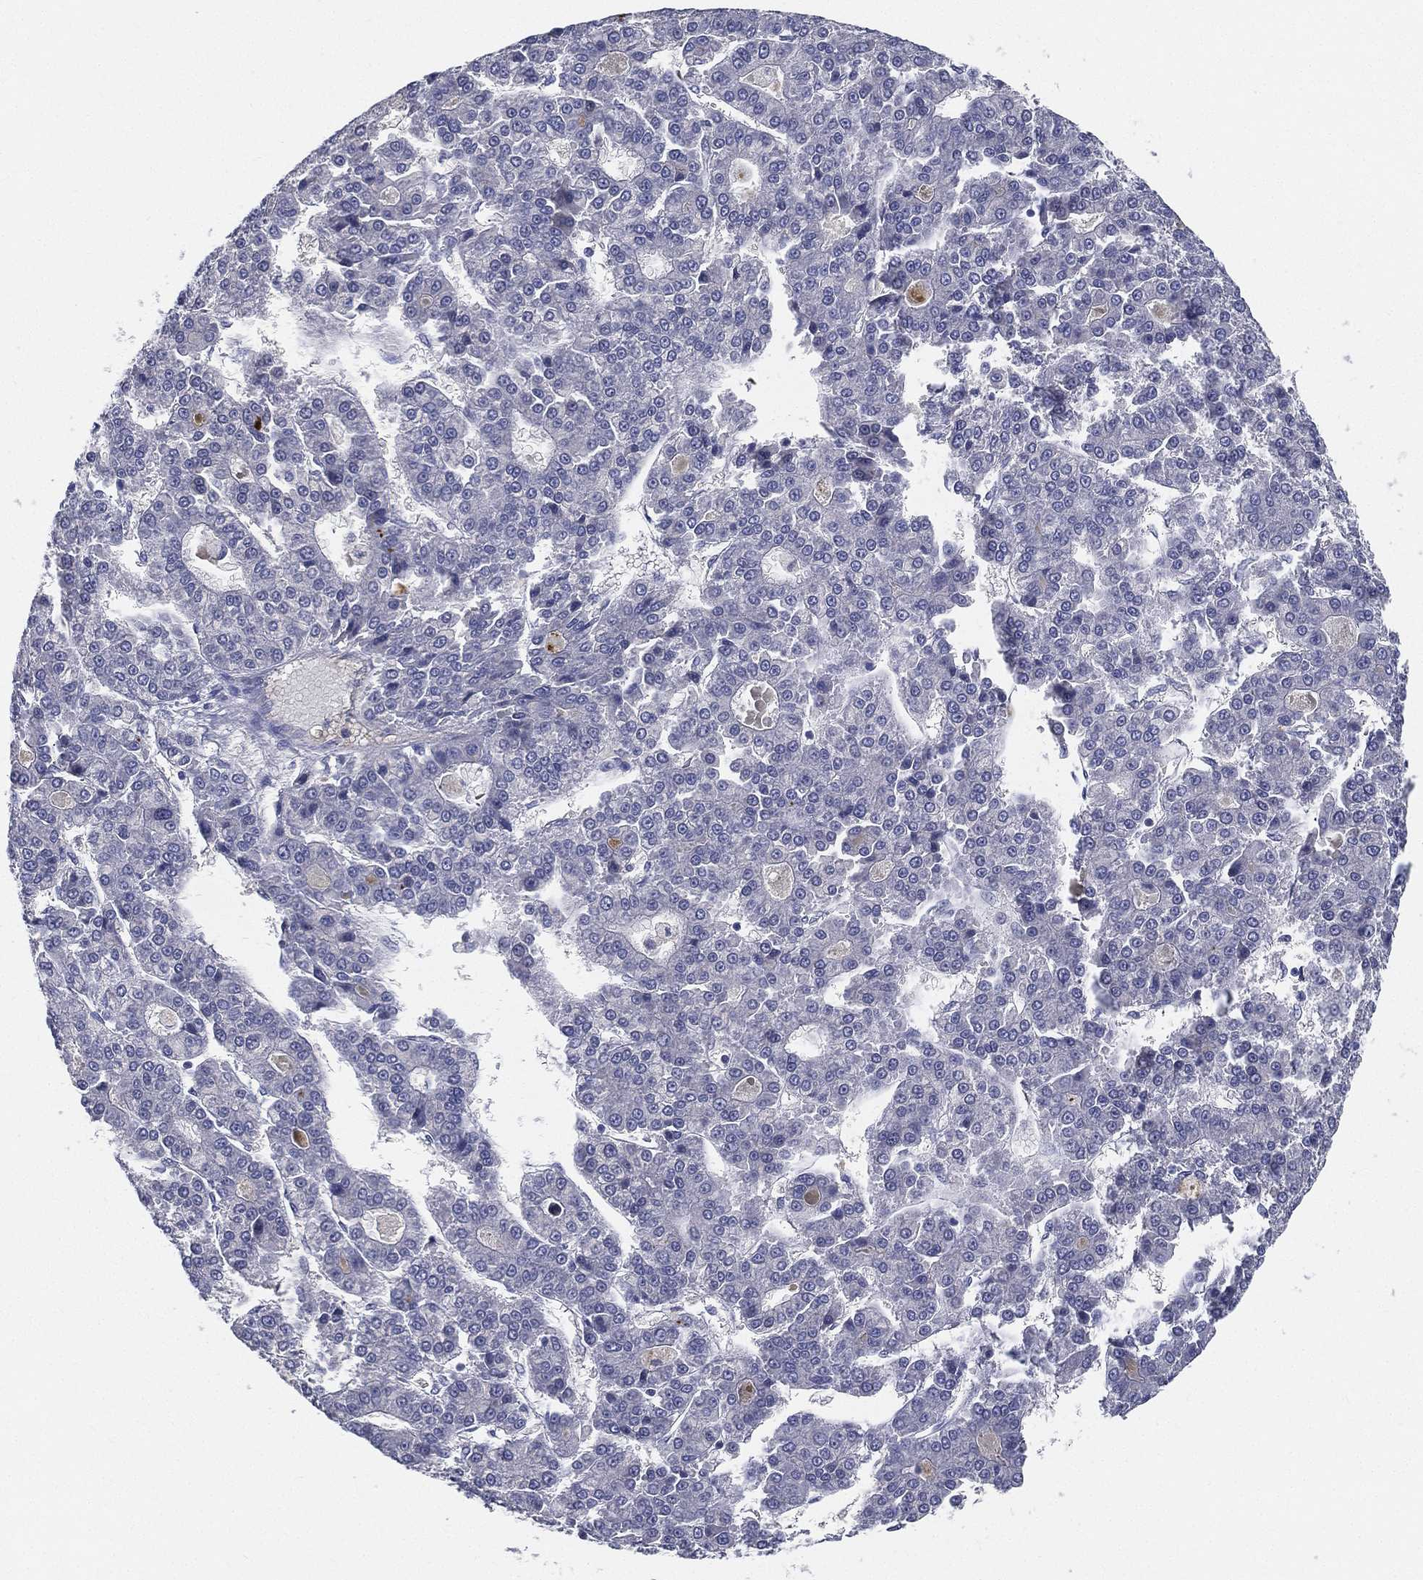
{"staining": {"intensity": "negative", "quantity": "none", "location": "none"}, "tissue": "liver cancer", "cell_type": "Tumor cells", "image_type": "cancer", "snomed": [{"axis": "morphology", "description": "Carcinoma, Hepatocellular, NOS"}, {"axis": "topography", "description": "Liver"}], "caption": "DAB (3,3'-diaminobenzidine) immunohistochemical staining of liver hepatocellular carcinoma reveals no significant expression in tumor cells.", "gene": "STS", "patient": {"sex": "male", "age": 70}}